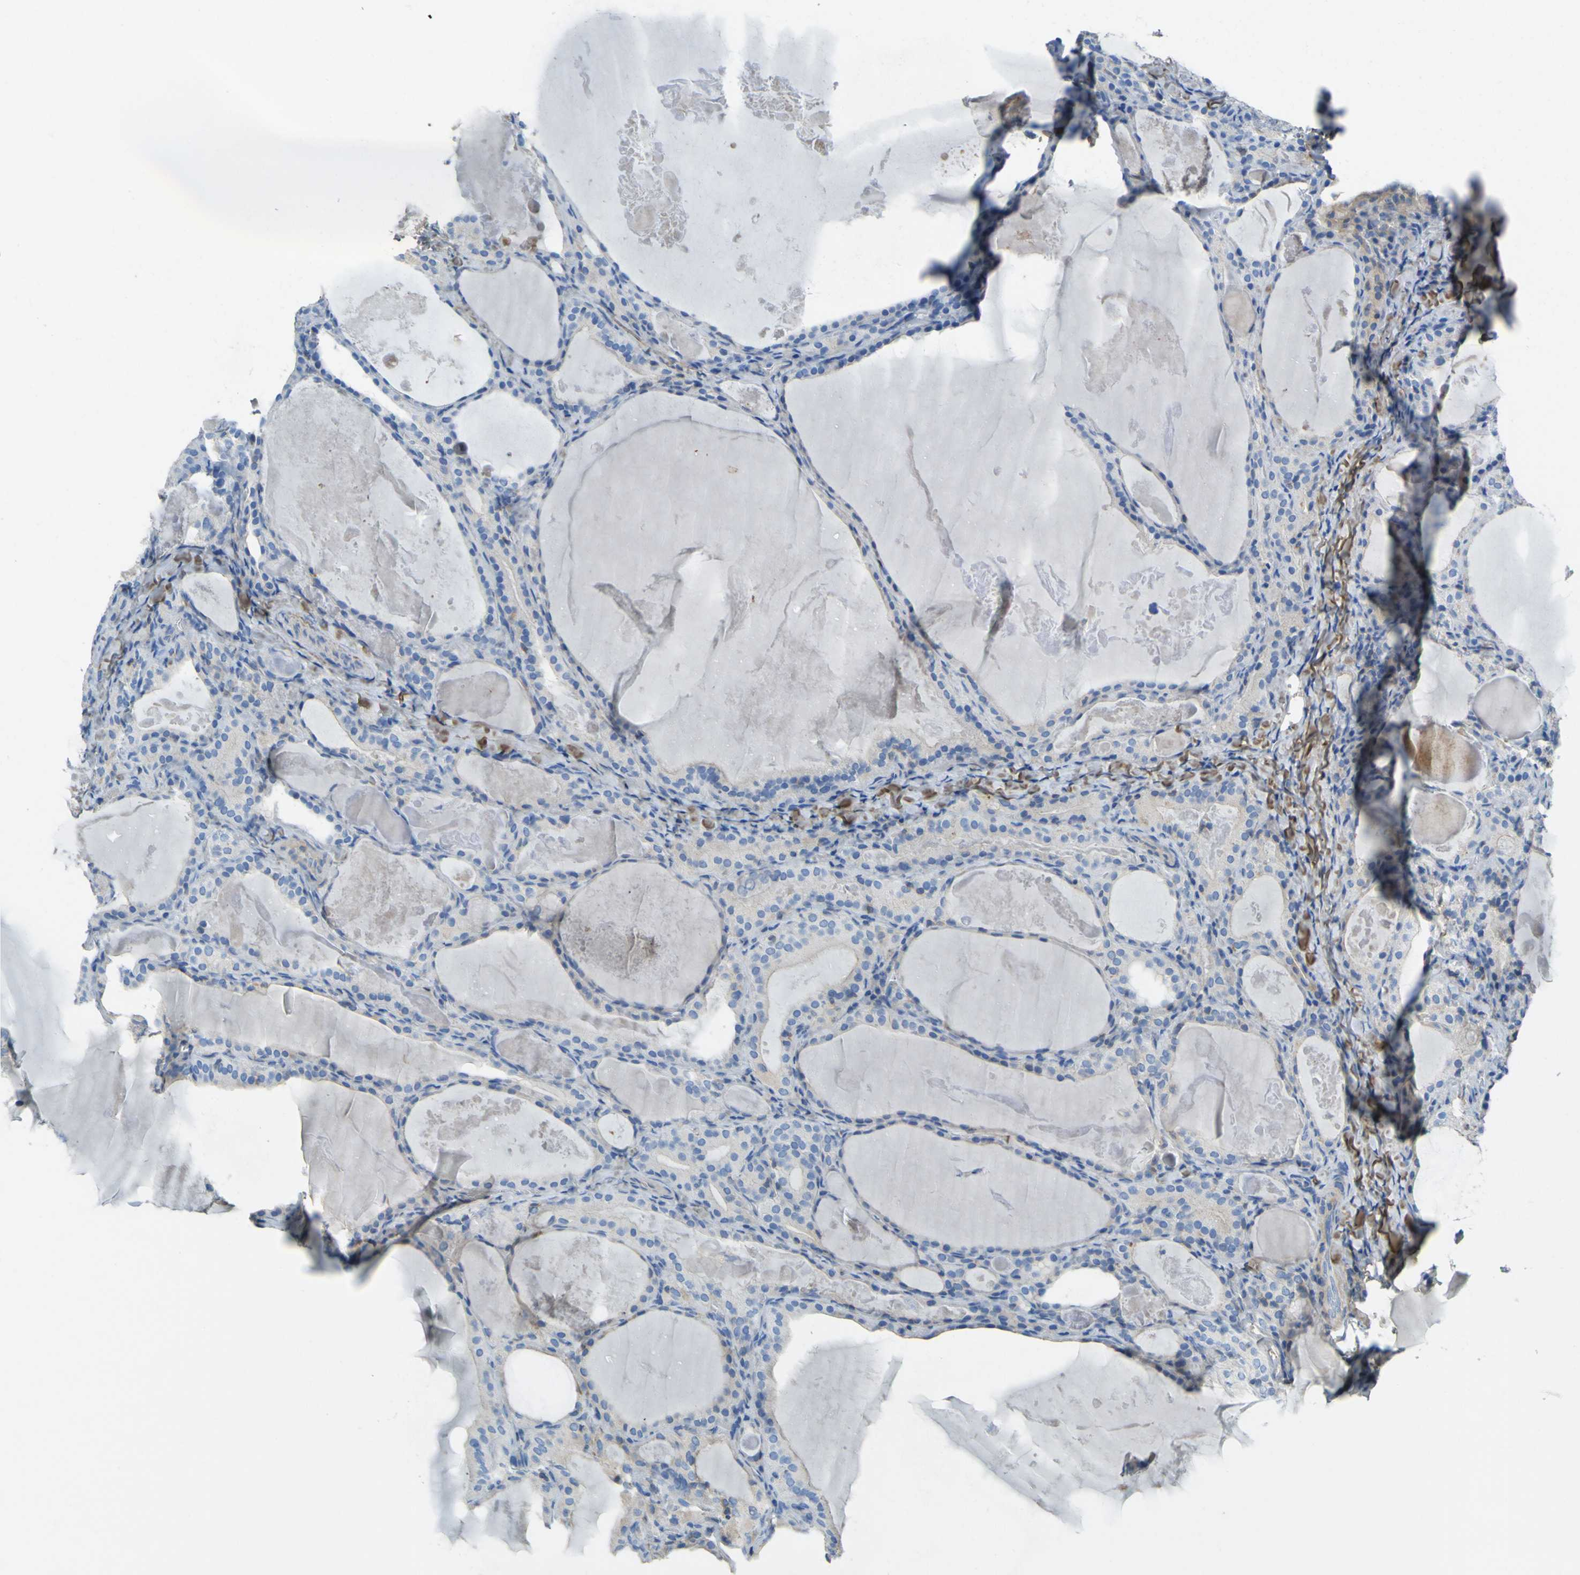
{"staining": {"intensity": "weak", "quantity": "<25%", "location": "cytoplasmic/membranous"}, "tissue": "thyroid cancer", "cell_type": "Tumor cells", "image_type": "cancer", "snomed": [{"axis": "morphology", "description": "Papillary adenocarcinoma, NOS"}, {"axis": "topography", "description": "Thyroid gland"}], "caption": "Tumor cells show no significant positivity in thyroid papillary adenocarcinoma. (DAB immunohistochemistry (IHC) with hematoxylin counter stain).", "gene": "OGN", "patient": {"sex": "female", "age": 42}}